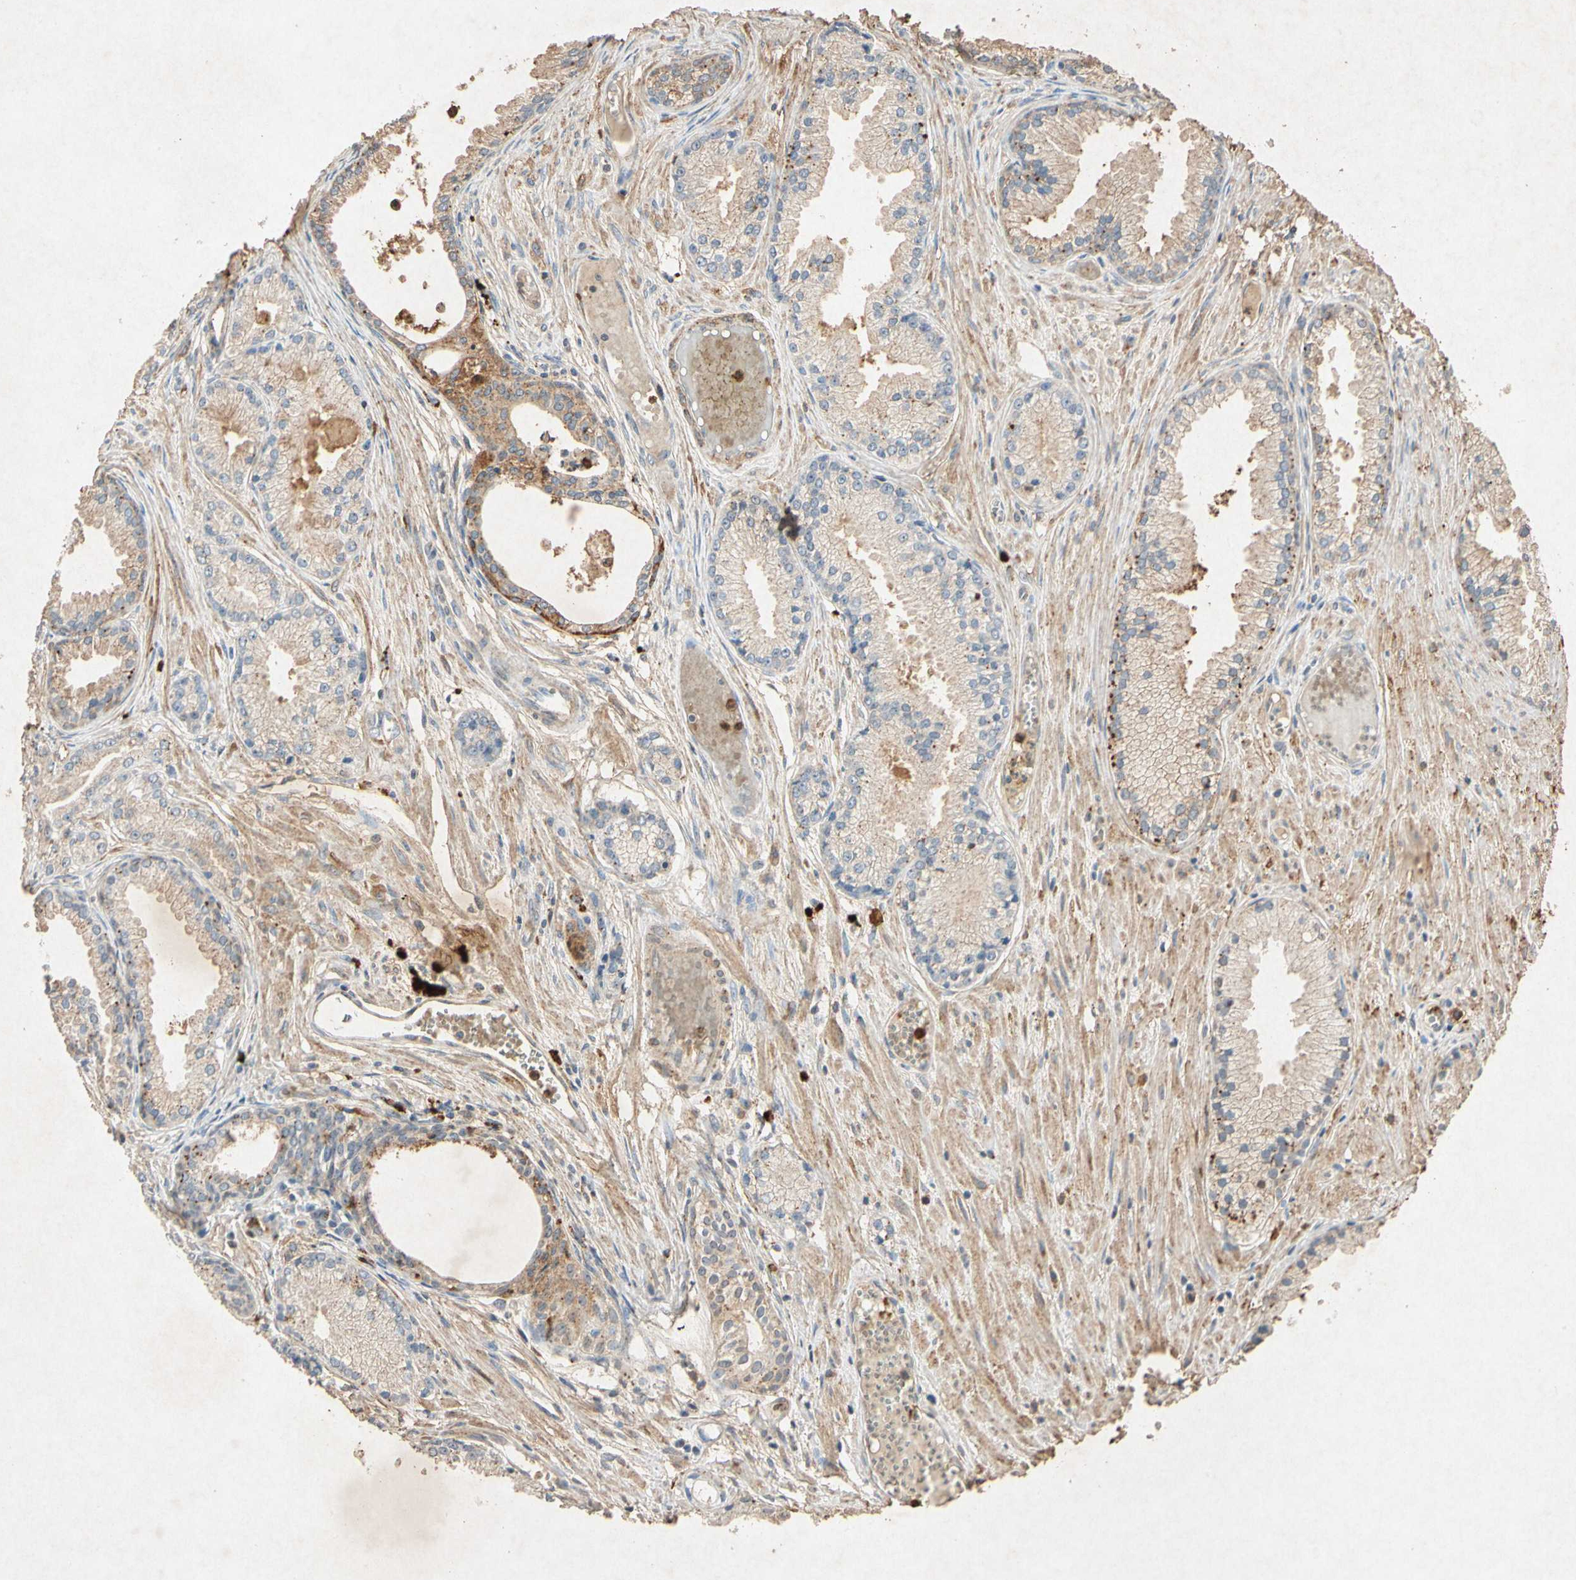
{"staining": {"intensity": "weak", "quantity": ">75%", "location": "cytoplasmic/membranous"}, "tissue": "prostate cancer", "cell_type": "Tumor cells", "image_type": "cancer", "snomed": [{"axis": "morphology", "description": "Adenocarcinoma, Low grade"}, {"axis": "topography", "description": "Prostate"}], "caption": "Low-grade adenocarcinoma (prostate) tissue reveals weak cytoplasmic/membranous positivity in approximately >75% of tumor cells The staining is performed using DAB (3,3'-diaminobenzidine) brown chromogen to label protein expression. The nuclei are counter-stained blue using hematoxylin.", "gene": "MSRB1", "patient": {"sex": "male", "age": 72}}